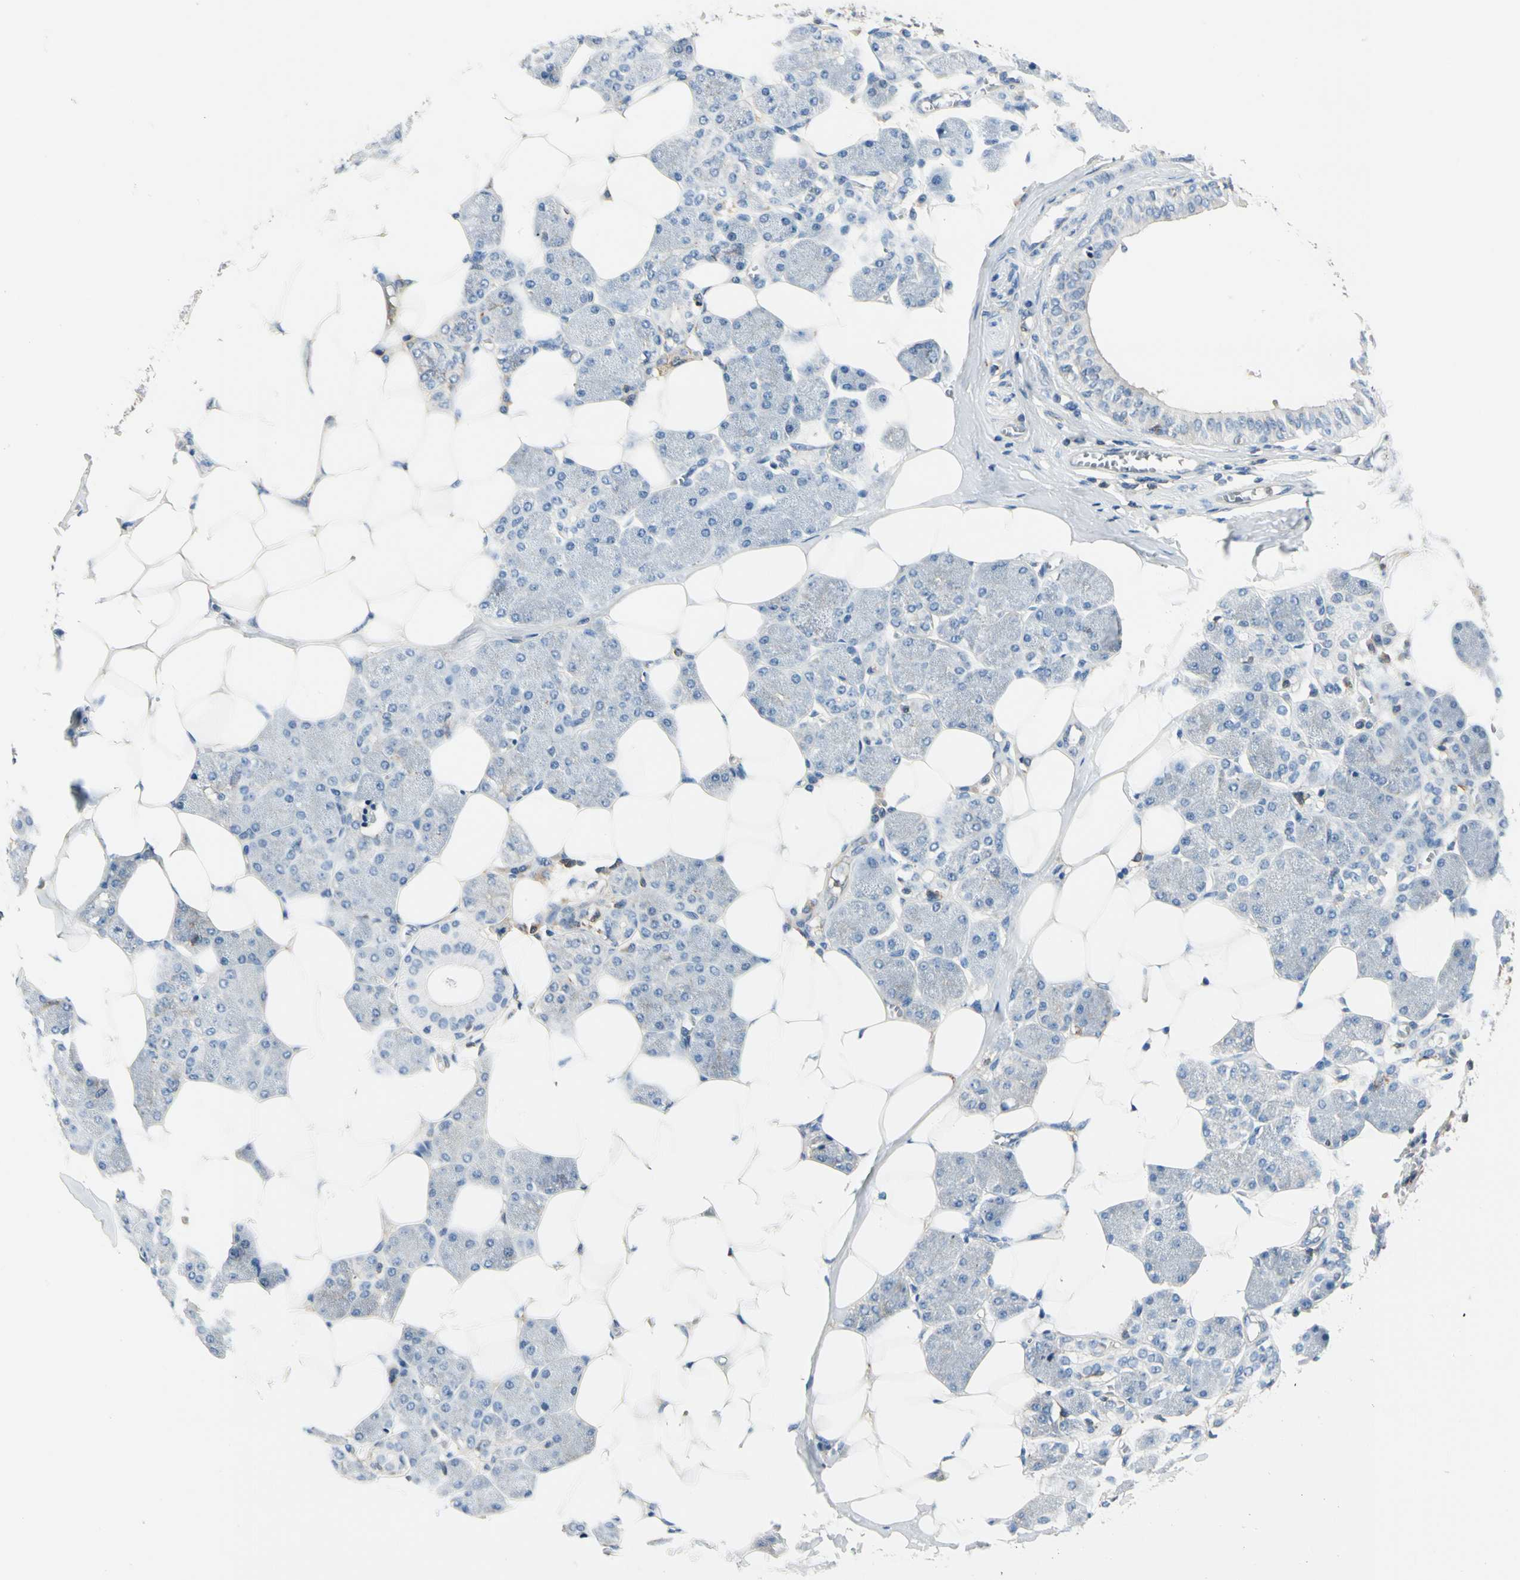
{"staining": {"intensity": "weak", "quantity": "<25%", "location": "cytoplasmic/membranous"}, "tissue": "salivary gland", "cell_type": "Glandular cells", "image_type": "normal", "snomed": [{"axis": "morphology", "description": "Normal tissue, NOS"}, {"axis": "morphology", "description": "Adenoma, NOS"}, {"axis": "topography", "description": "Salivary gland"}], "caption": "High power microscopy micrograph of an immunohistochemistry photomicrograph of normal salivary gland, revealing no significant positivity in glandular cells. (DAB (3,3'-diaminobenzidine) immunohistochemistry (IHC) visualized using brightfield microscopy, high magnification).", "gene": "CAPZA2", "patient": {"sex": "female", "age": 32}}